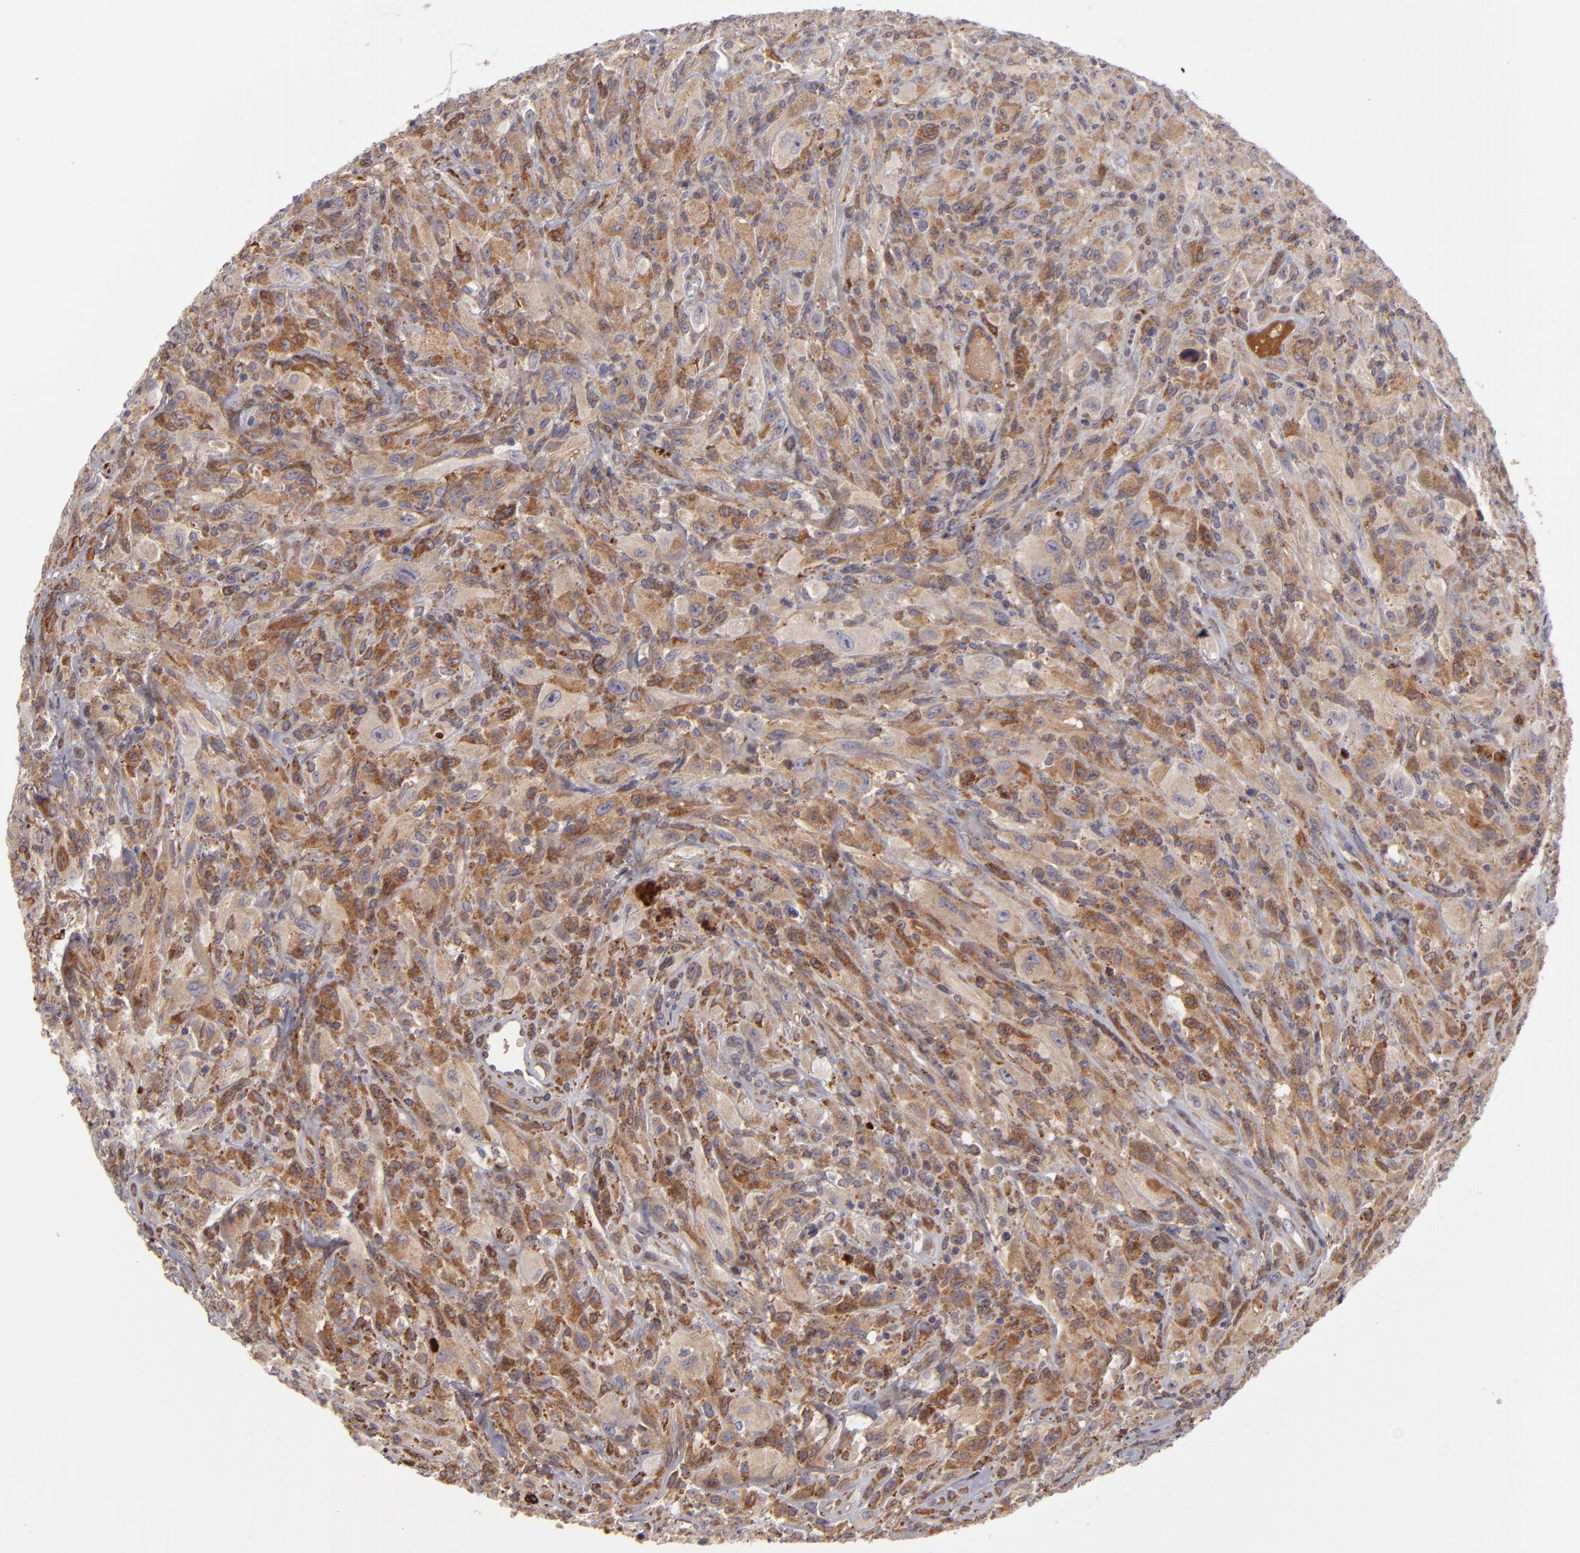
{"staining": {"intensity": "moderate", "quantity": ">75%", "location": "cytoplasmic/membranous"}, "tissue": "glioma", "cell_type": "Tumor cells", "image_type": "cancer", "snomed": [{"axis": "morphology", "description": "Glioma, malignant, High grade"}, {"axis": "topography", "description": "Brain"}], "caption": "Protein expression analysis of human malignant high-grade glioma reveals moderate cytoplasmic/membranous staining in approximately >75% of tumor cells. (Stains: DAB (3,3'-diaminobenzidine) in brown, nuclei in blue, Microscopy: brightfield microscopy at high magnification).", "gene": "CFB", "patient": {"sex": "male", "age": 48}}